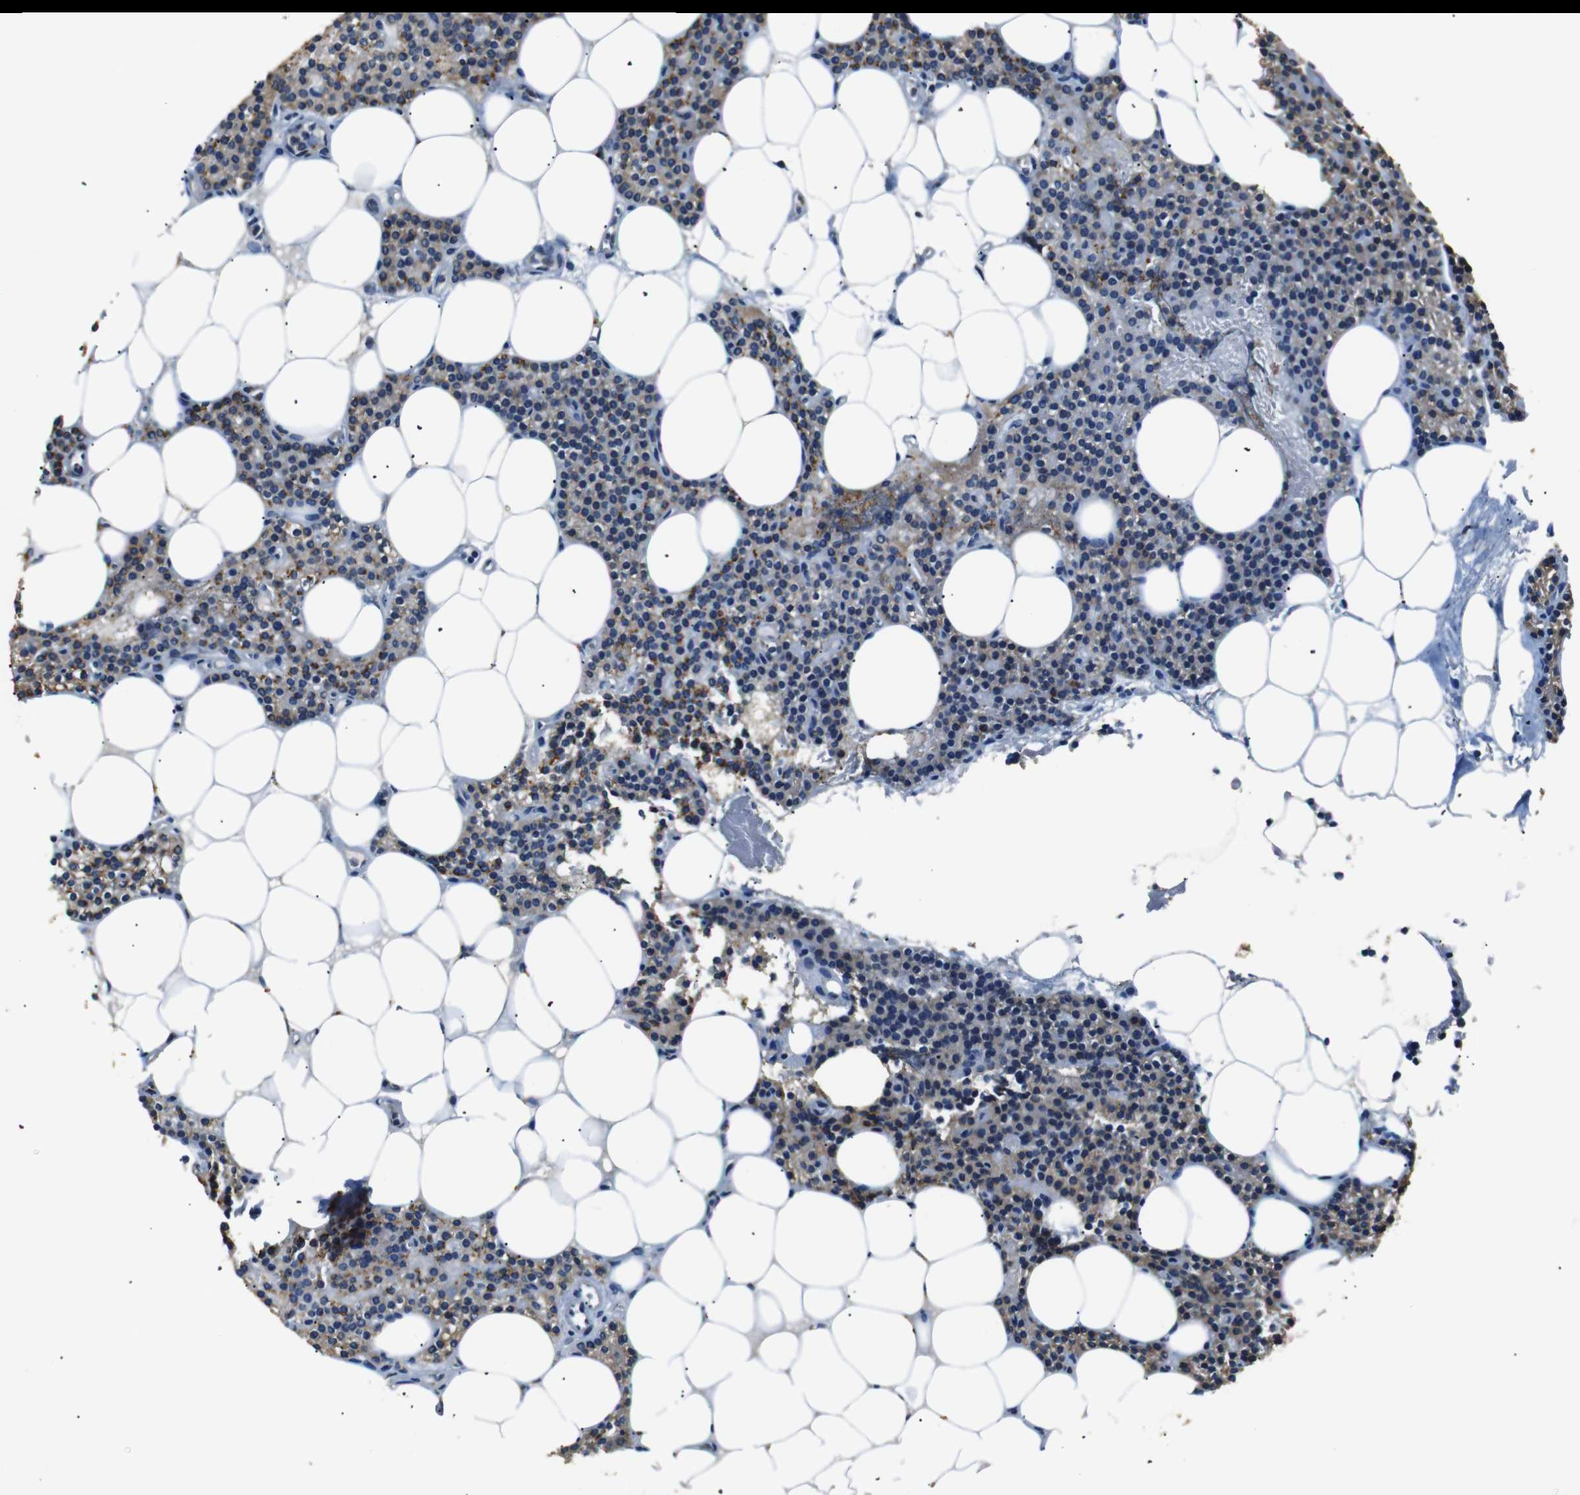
{"staining": {"intensity": "moderate", "quantity": "25%-75%", "location": "cytoplasmic/membranous"}, "tissue": "parathyroid gland", "cell_type": "Glandular cells", "image_type": "normal", "snomed": [{"axis": "morphology", "description": "Normal tissue, NOS"}, {"axis": "morphology", "description": "Adenoma, NOS"}, {"axis": "topography", "description": "Parathyroid gland"}], "caption": "About 25%-75% of glandular cells in normal human parathyroid gland reveal moderate cytoplasmic/membranous protein staining as visualized by brown immunohistochemical staining.", "gene": "TMED2", "patient": {"sex": "female", "age": 51}}